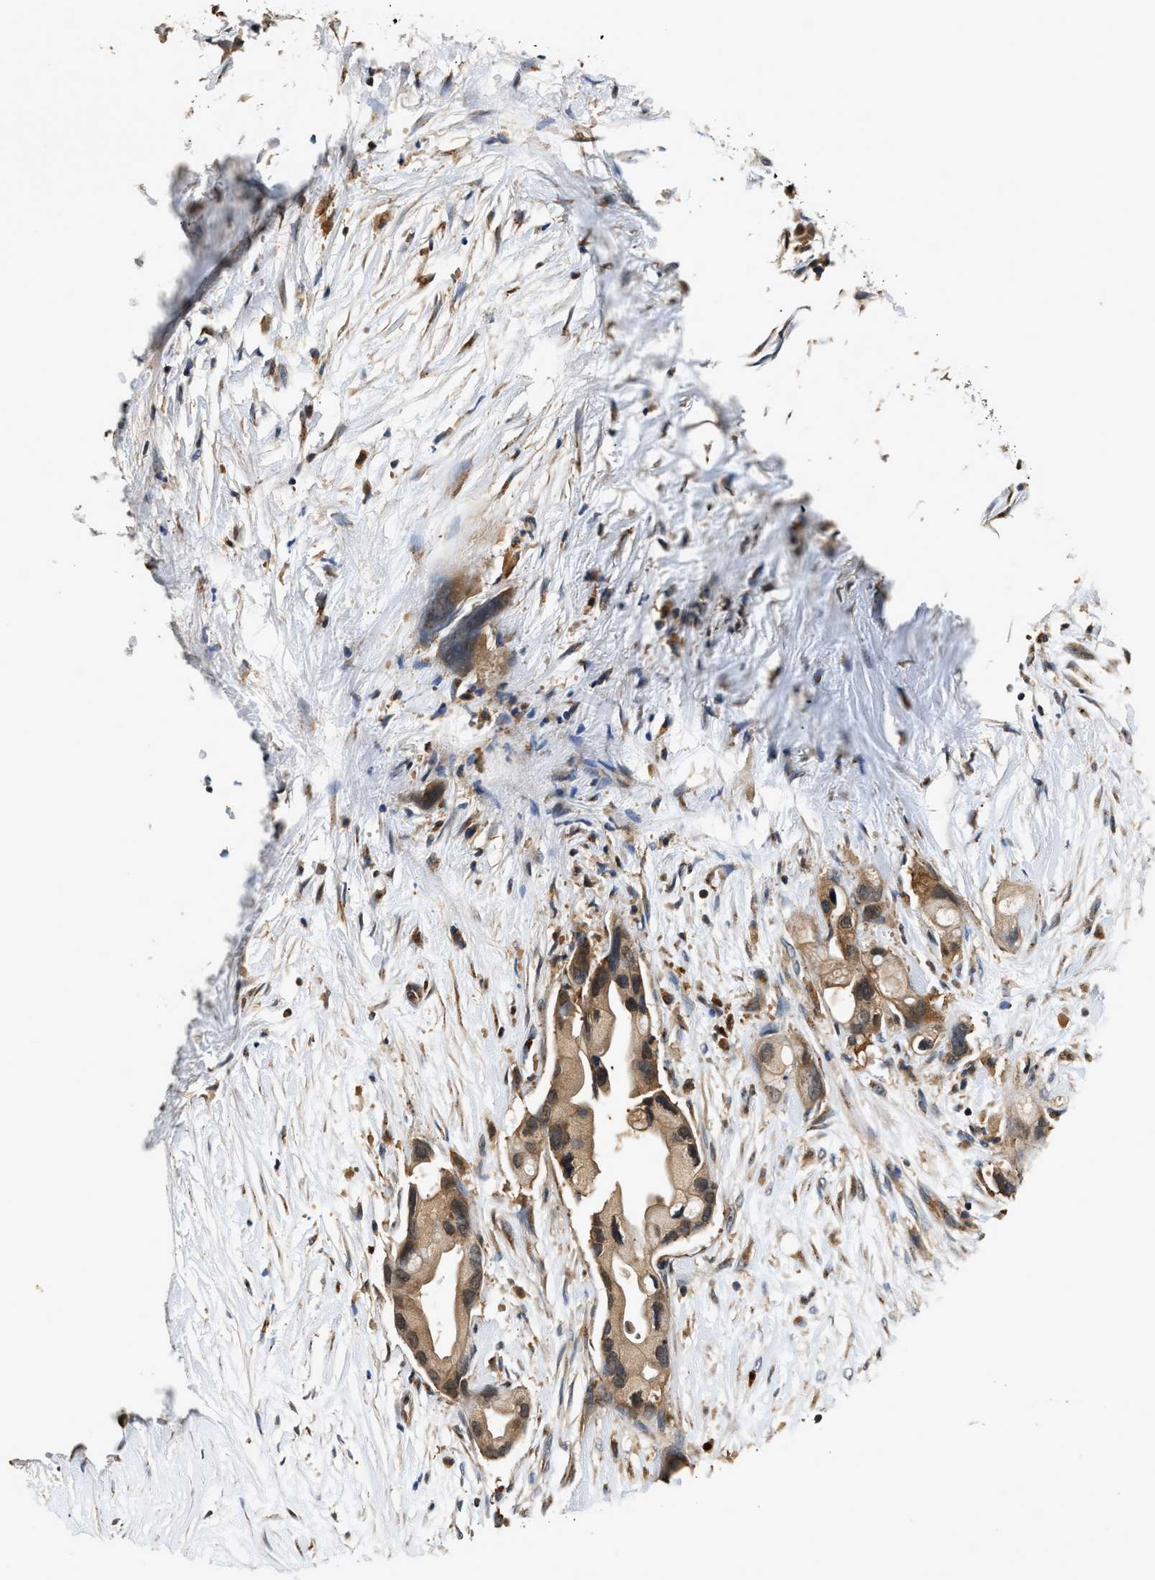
{"staining": {"intensity": "weak", "quantity": ">75%", "location": "cytoplasmic/membranous"}, "tissue": "pancreatic cancer", "cell_type": "Tumor cells", "image_type": "cancer", "snomed": [{"axis": "morphology", "description": "Adenocarcinoma, NOS"}, {"axis": "topography", "description": "Pancreas"}], "caption": "Pancreatic adenocarcinoma tissue exhibits weak cytoplasmic/membranous positivity in about >75% of tumor cells, visualized by immunohistochemistry.", "gene": "CHUK", "patient": {"sex": "female", "age": 59}}